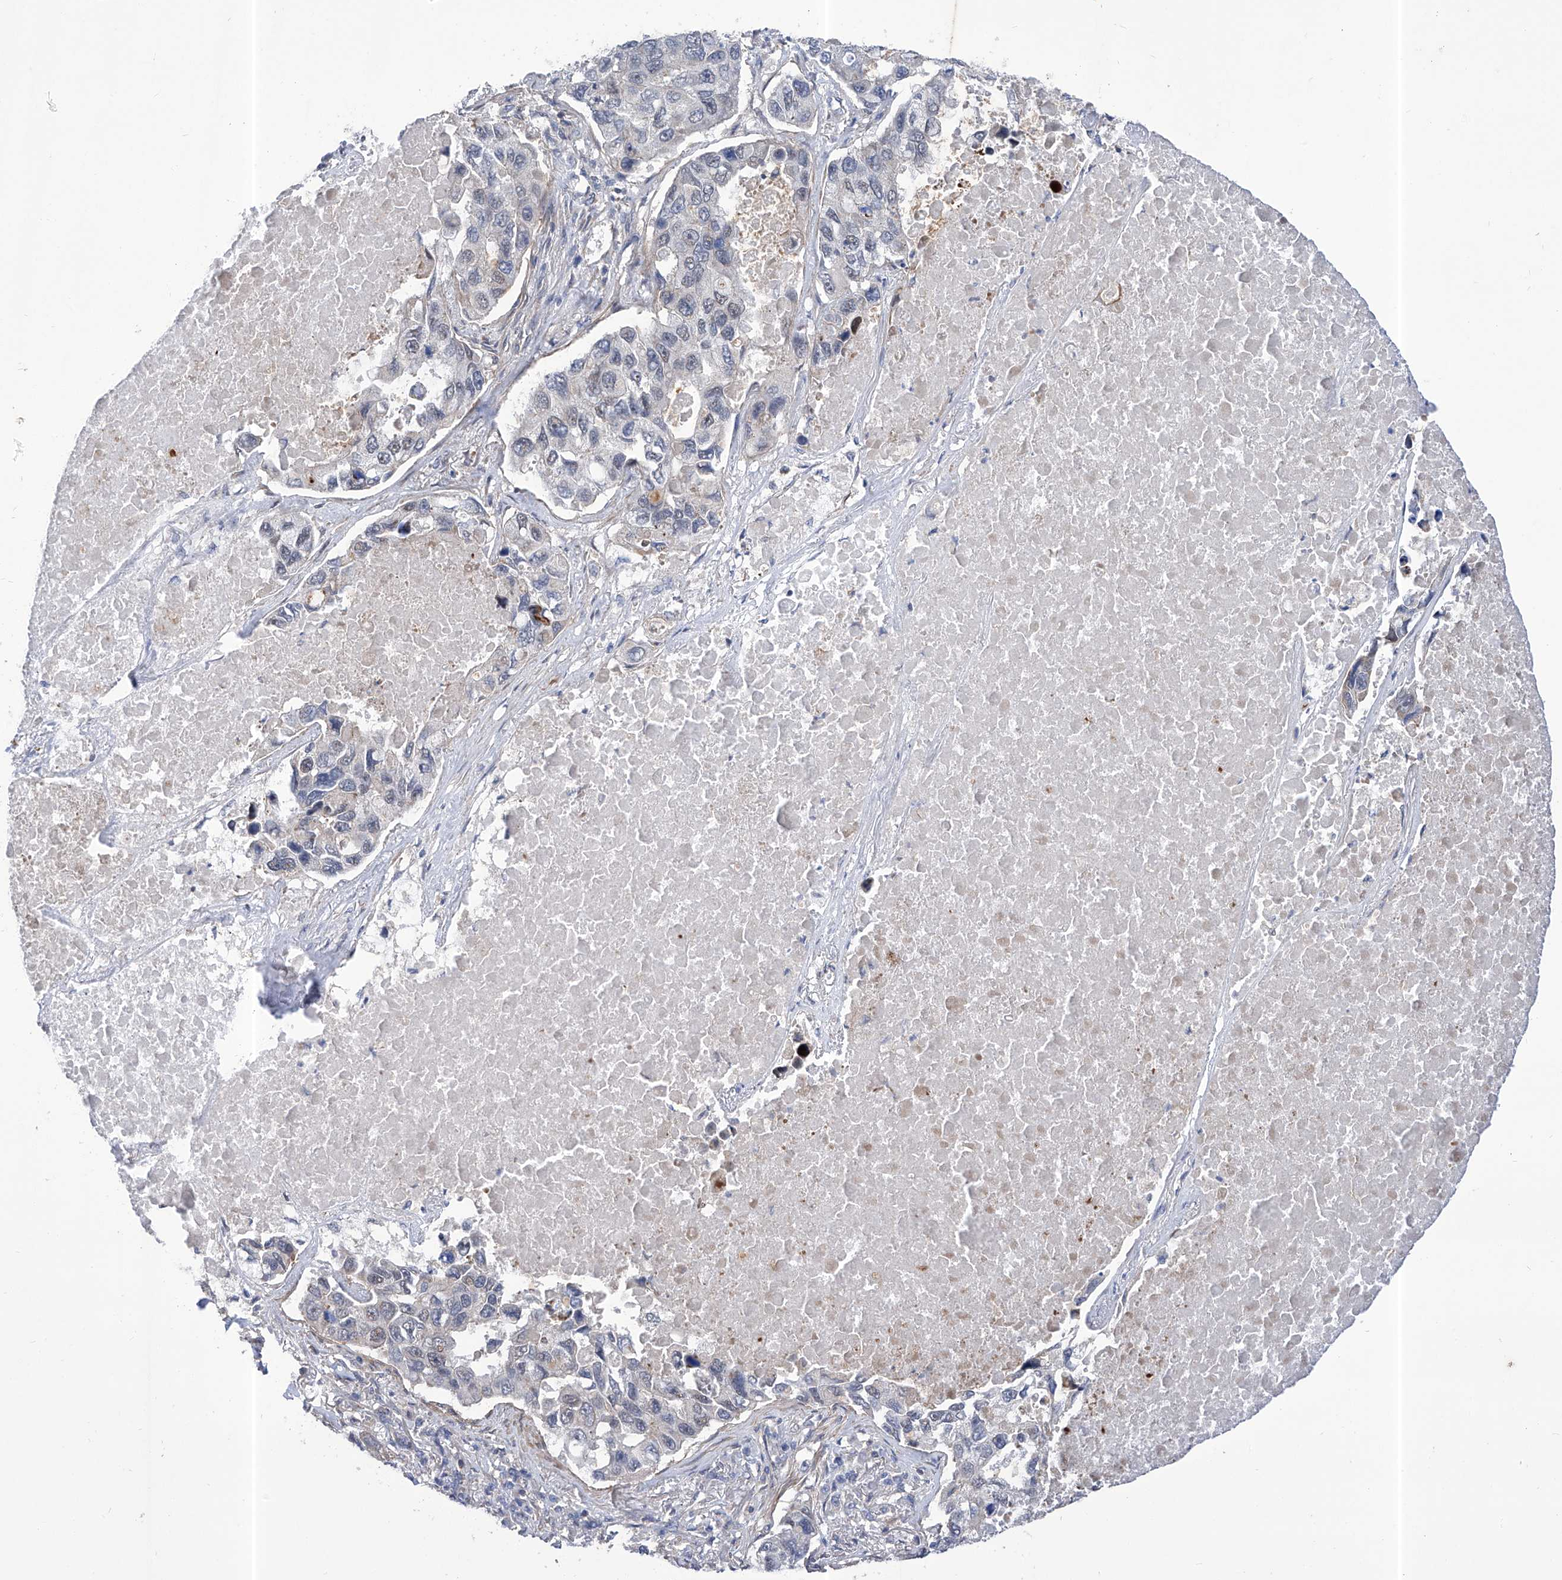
{"staining": {"intensity": "negative", "quantity": "none", "location": "none"}, "tissue": "lung cancer", "cell_type": "Tumor cells", "image_type": "cancer", "snomed": [{"axis": "morphology", "description": "Adenocarcinoma, NOS"}, {"axis": "topography", "description": "Lung"}], "caption": "Lung cancer was stained to show a protein in brown. There is no significant staining in tumor cells.", "gene": "KIFC2", "patient": {"sex": "male", "age": 64}}